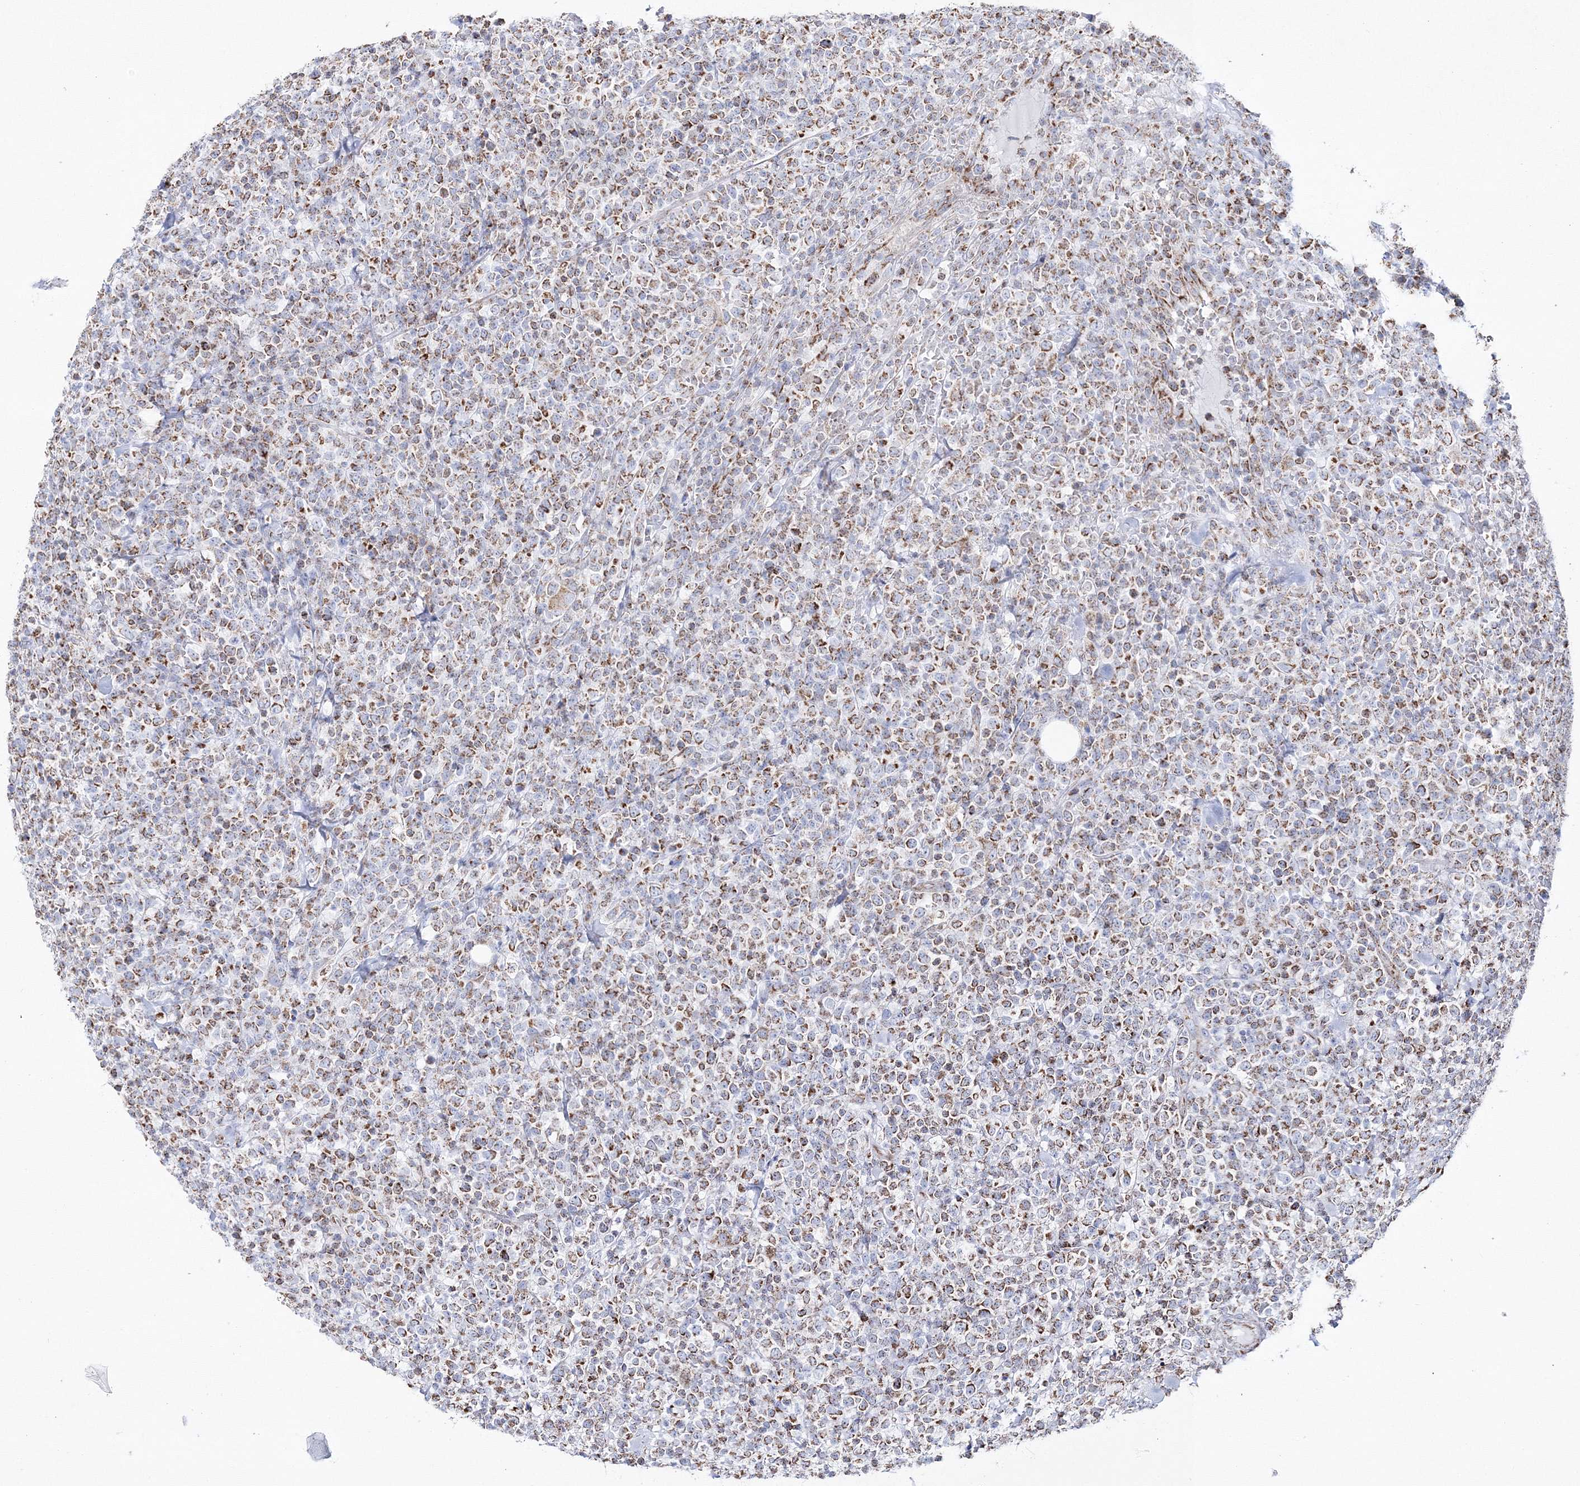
{"staining": {"intensity": "strong", "quantity": "25%-75%", "location": "cytoplasmic/membranous"}, "tissue": "lymphoma", "cell_type": "Tumor cells", "image_type": "cancer", "snomed": [{"axis": "morphology", "description": "Malignant lymphoma, non-Hodgkin's type, High grade"}, {"axis": "topography", "description": "Colon"}], "caption": "Human high-grade malignant lymphoma, non-Hodgkin's type stained for a protein (brown) shows strong cytoplasmic/membranous positive positivity in about 25%-75% of tumor cells.", "gene": "HIBCH", "patient": {"sex": "female", "age": 53}}